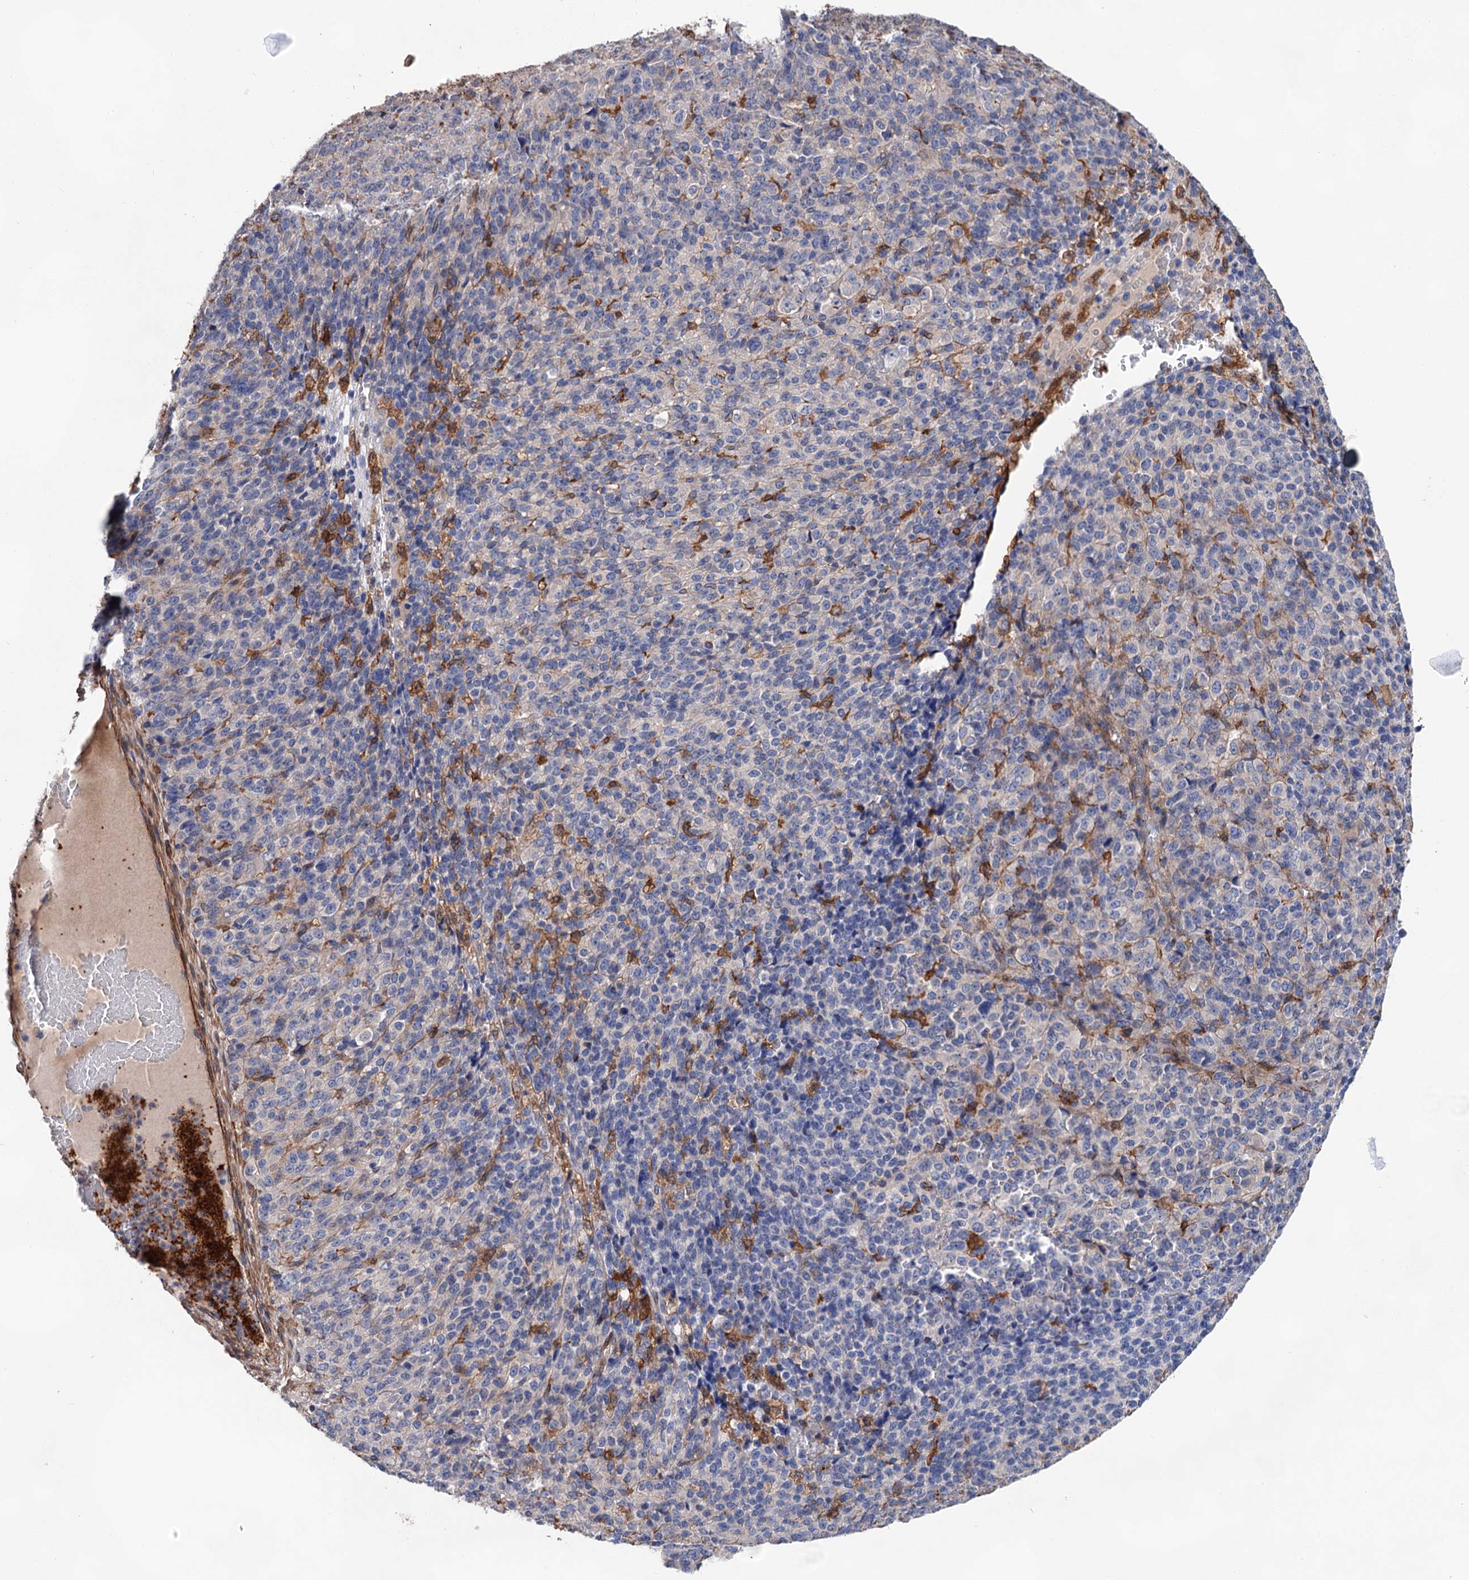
{"staining": {"intensity": "negative", "quantity": "none", "location": "none"}, "tissue": "melanoma", "cell_type": "Tumor cells", "image_type": "cancer", "snomed": [{"axis": "morphology", "description": "Malignant melanoma, Metastatic site"}, {"axis": "topography", "description": "Brain"}], "caption": "The immunohistochemistry histopathology image has no significant expression in tumor cells of malignant melanoma (metastatic site) tissue.", "gene": "TMTC3", "patient": {"sex": "female", "age": 56}}